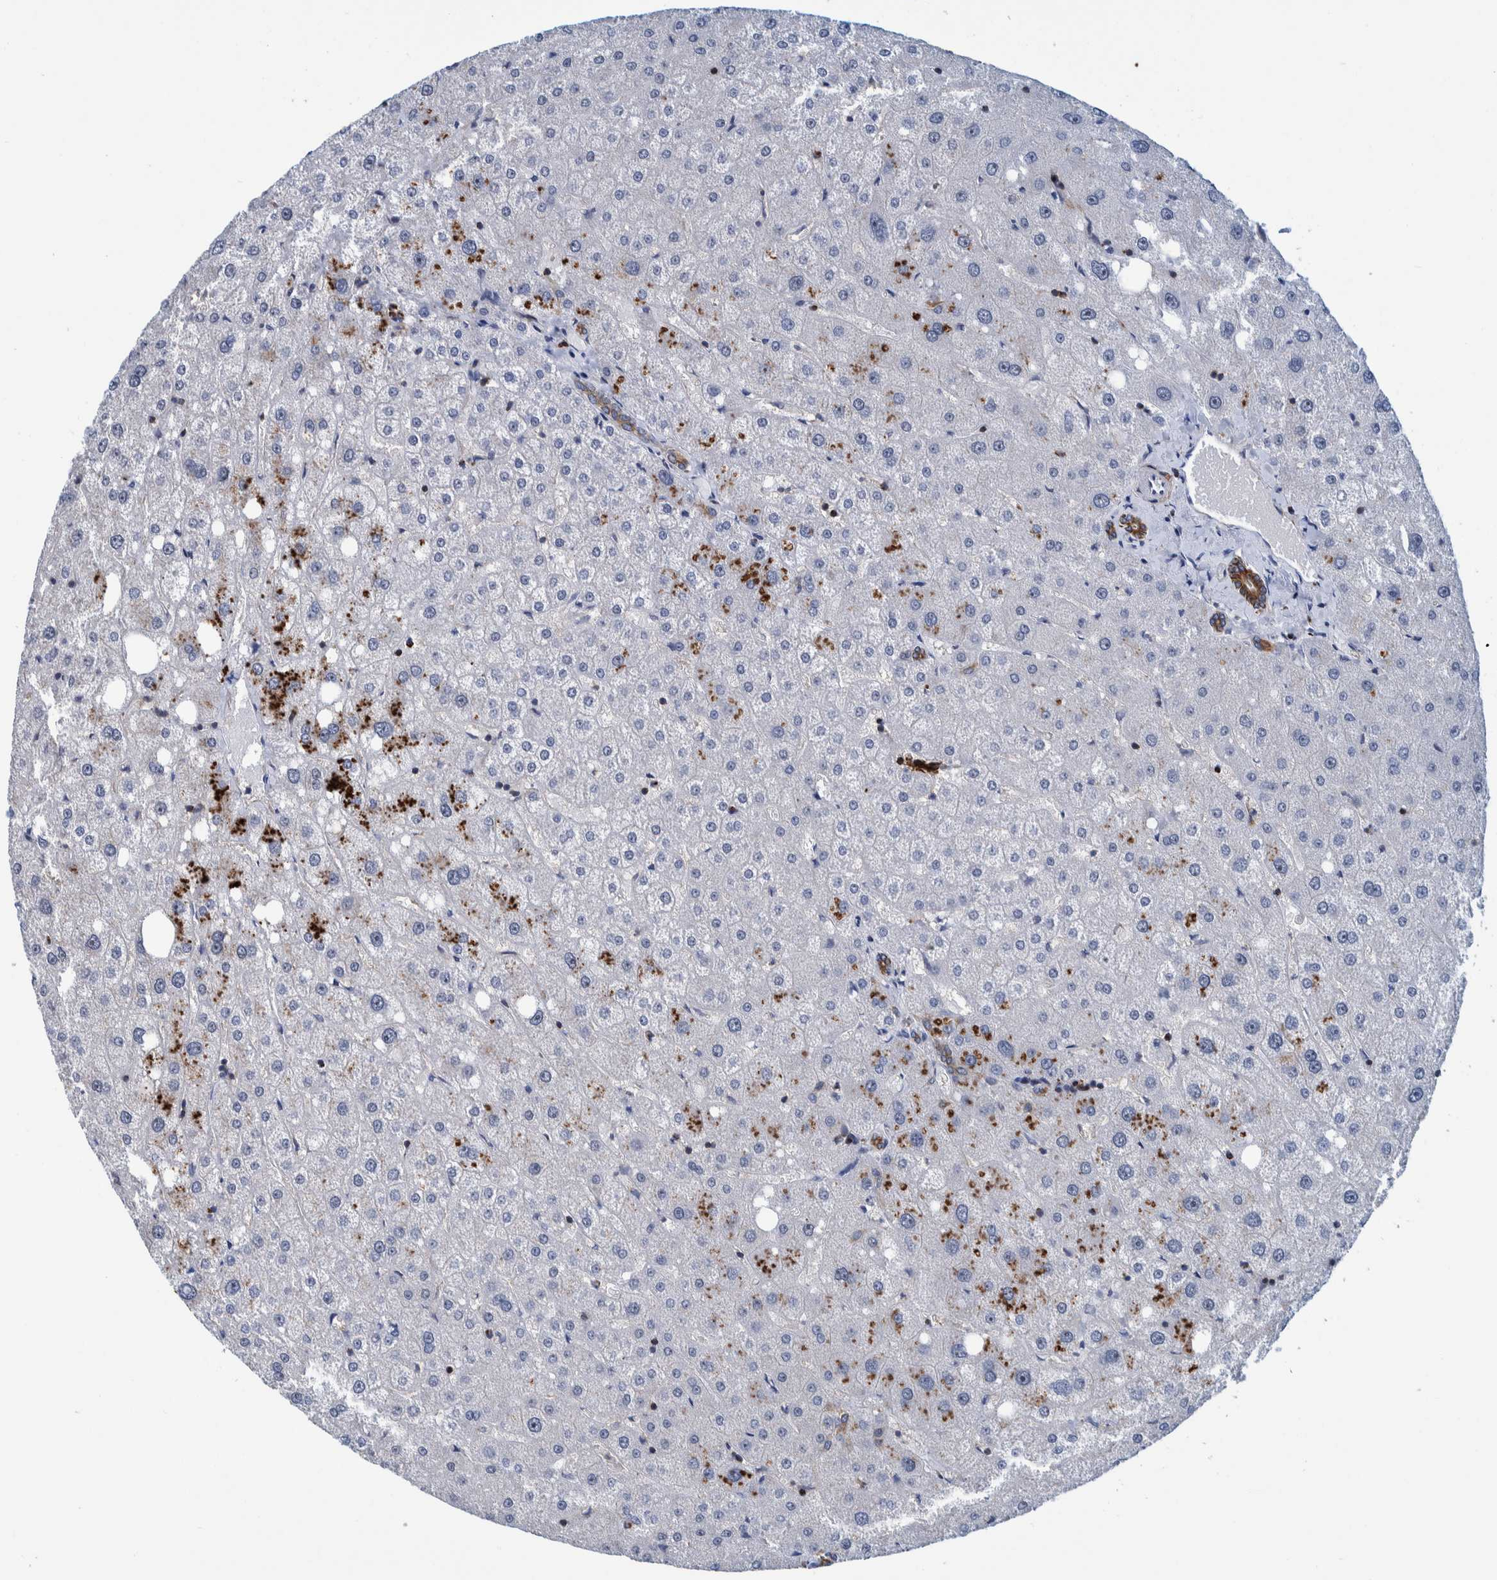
{"staining": {"intensity": "moderate", "quantity": ">75%", "location": "cytoplasmic/membranous"}, "tissue": "liver", "cell_type": "Cholangiocytes", "image_type": "normal", "snomed": [{"axis": "morphology", "description": "Normal tissue, NOS"}, {"axis": "topography", "description": "Liver"}], "caption": "Moderate cytoplasmic/membranous positivity for a protein is identified in about >75% of cholangiocytes of unremarkable liver using IHC.", "gene": "MKS1", "patient": {"sex": "male", "age": 73}}